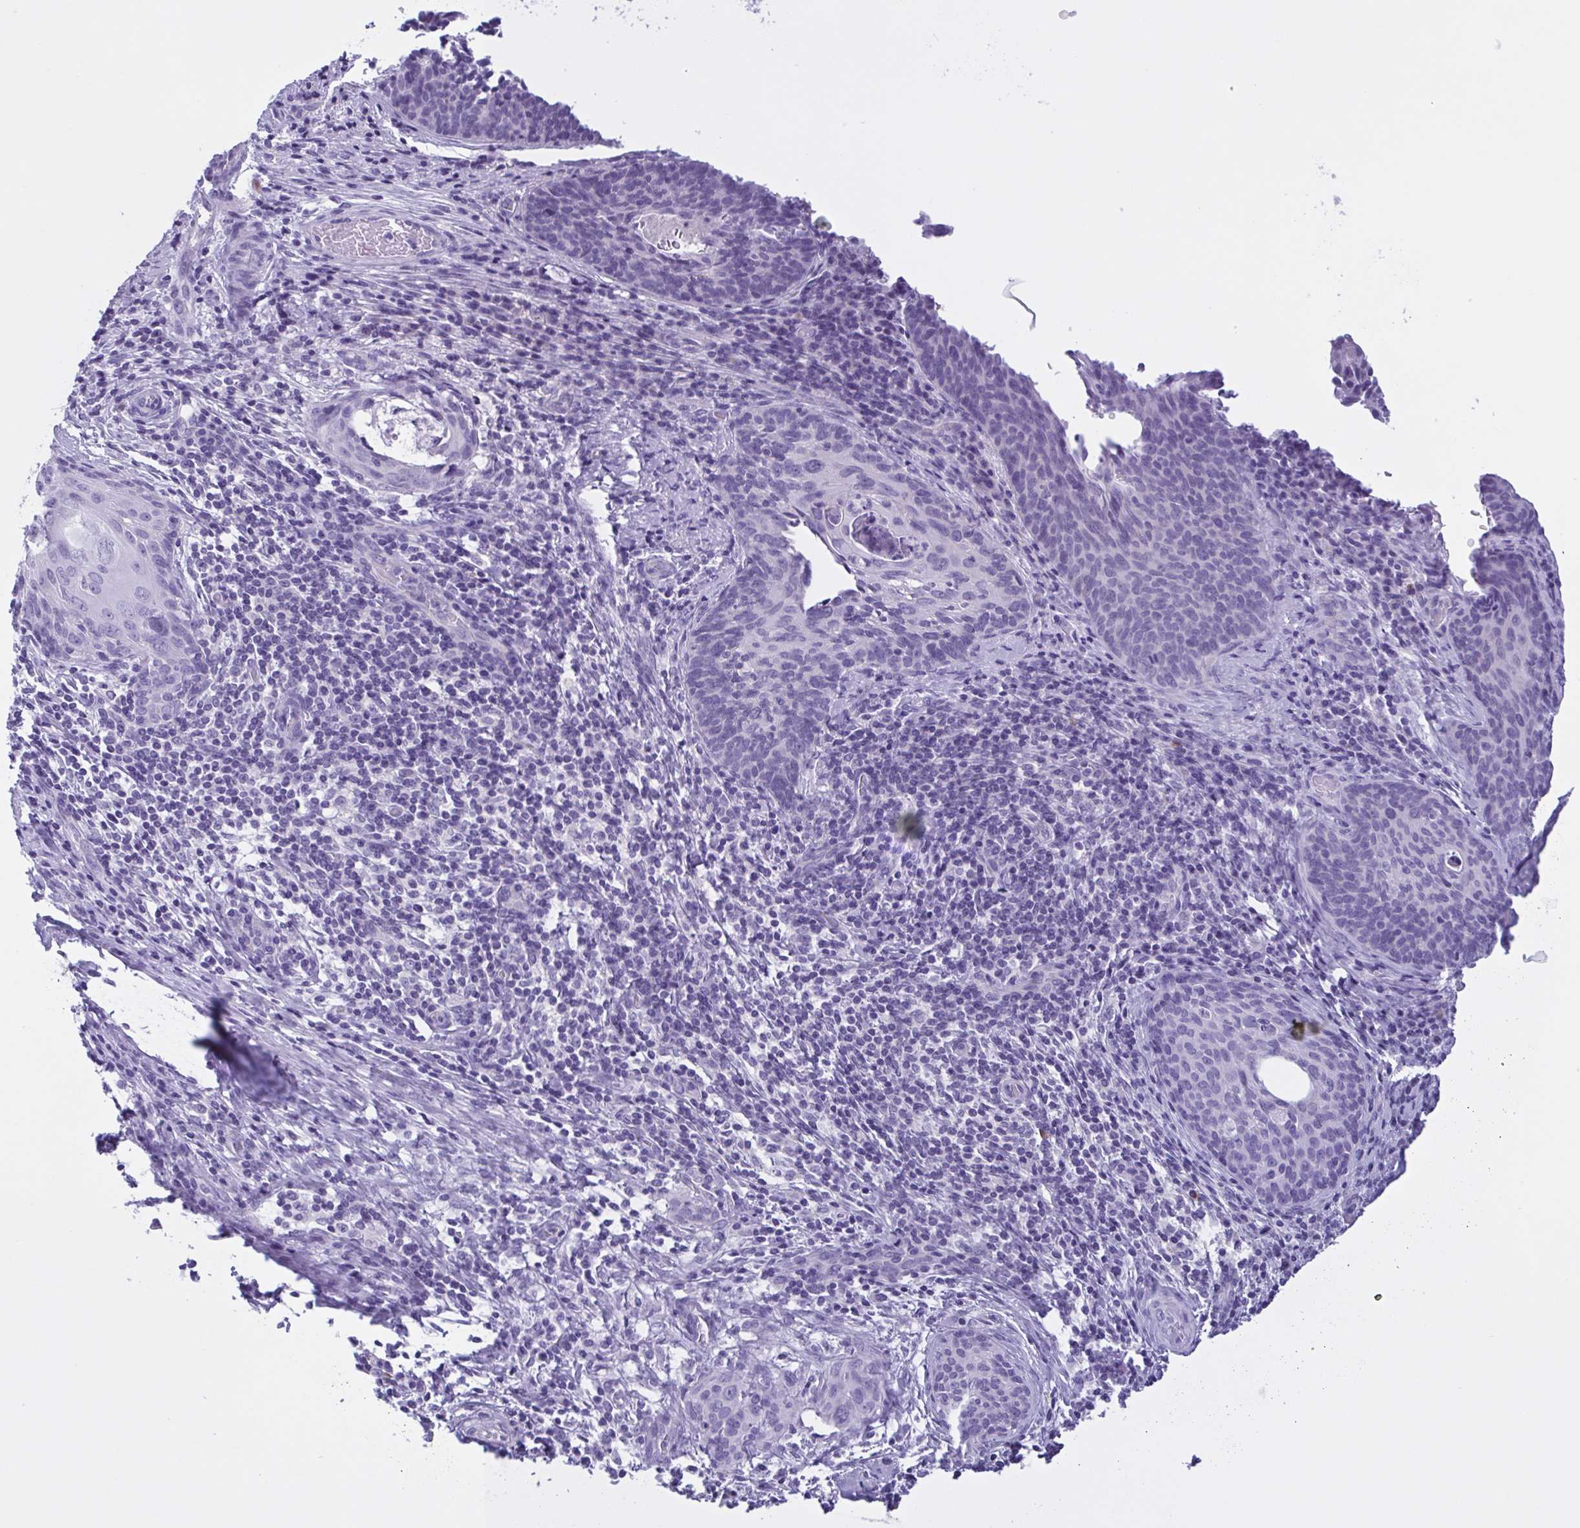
{"staining": {"intensity": "negative", "quantity": "none", "location": "none"}, "tissue": "cervical cancer", "cell_type": "Tumor cells", "image_type": "cancer", "snomed": [{"axis": "morphology", "description": "Squamous cell carcinoma, NOS"}, {"axis": "morphology", "description": "Adenocarcinoma, NOS"}, {"axis": "topography", "description": "Cervix"}], "caption": "Tumor cells are negative for protein expression in human cervical cancer. (DAB IHC visualized using brightfield microscopy, high magnification).", "gene": "INAFM1", "patient": {"sex": "female", "age": 52}}